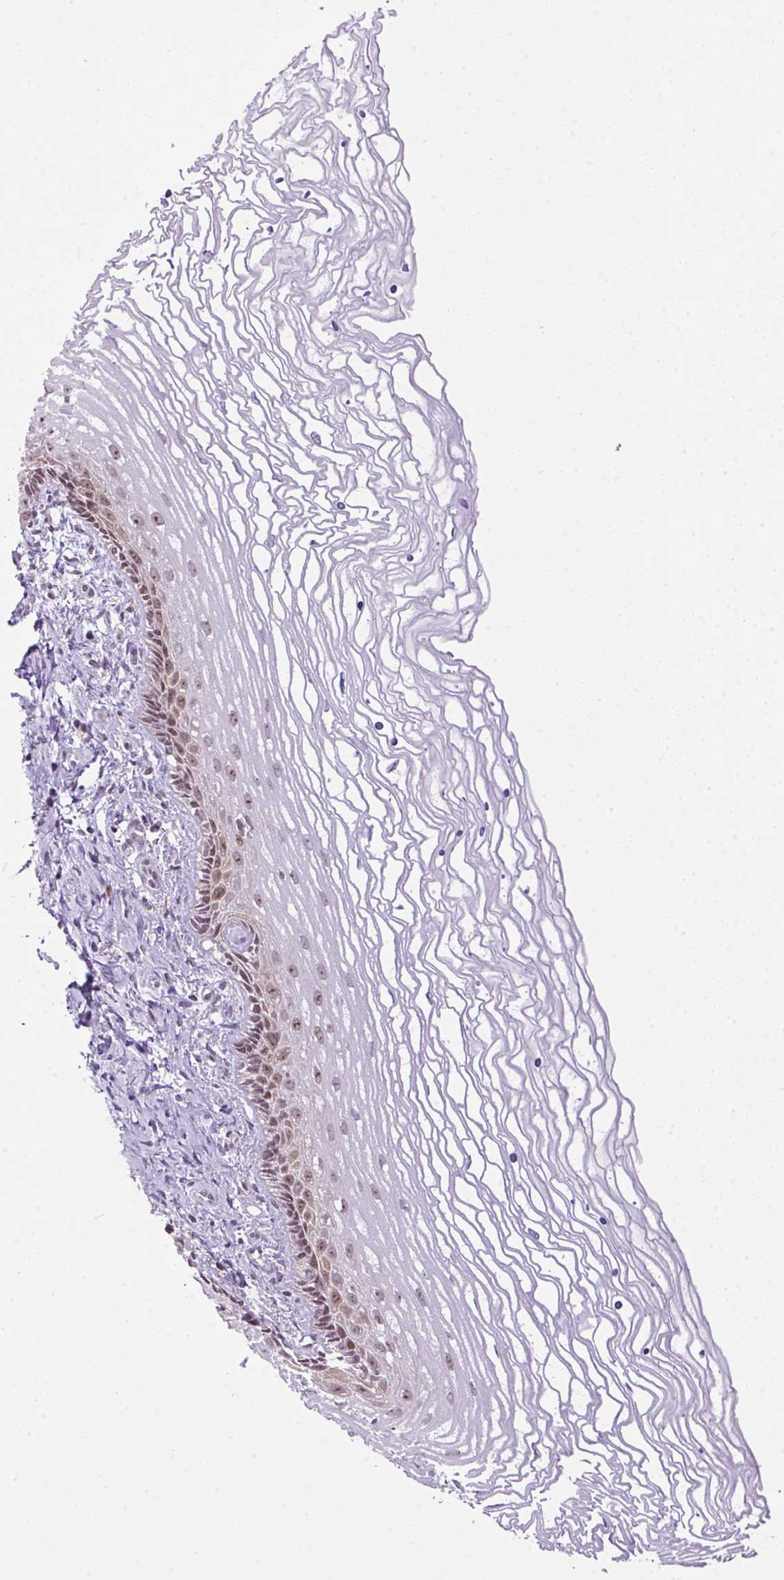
{"staining": {"intensity": "weak", "quantity": "25%-75%", "location": "nuclear"}, "tissue": "cervix", "cell_type": "Glandular cells", "image_type": "normal", "snomed": [{"axis": "morphology", "description": "Normal tissue, NOS"}, {"axis": "topography", "description": "Cervix"}], "caption": "IHC of unremarkable cervix demonstrates low levels of weak nuclear staining in about 25%-75% of glandular cells.", "gene": "CCDC137", "patient": {"sex": "female", "age": 47}}